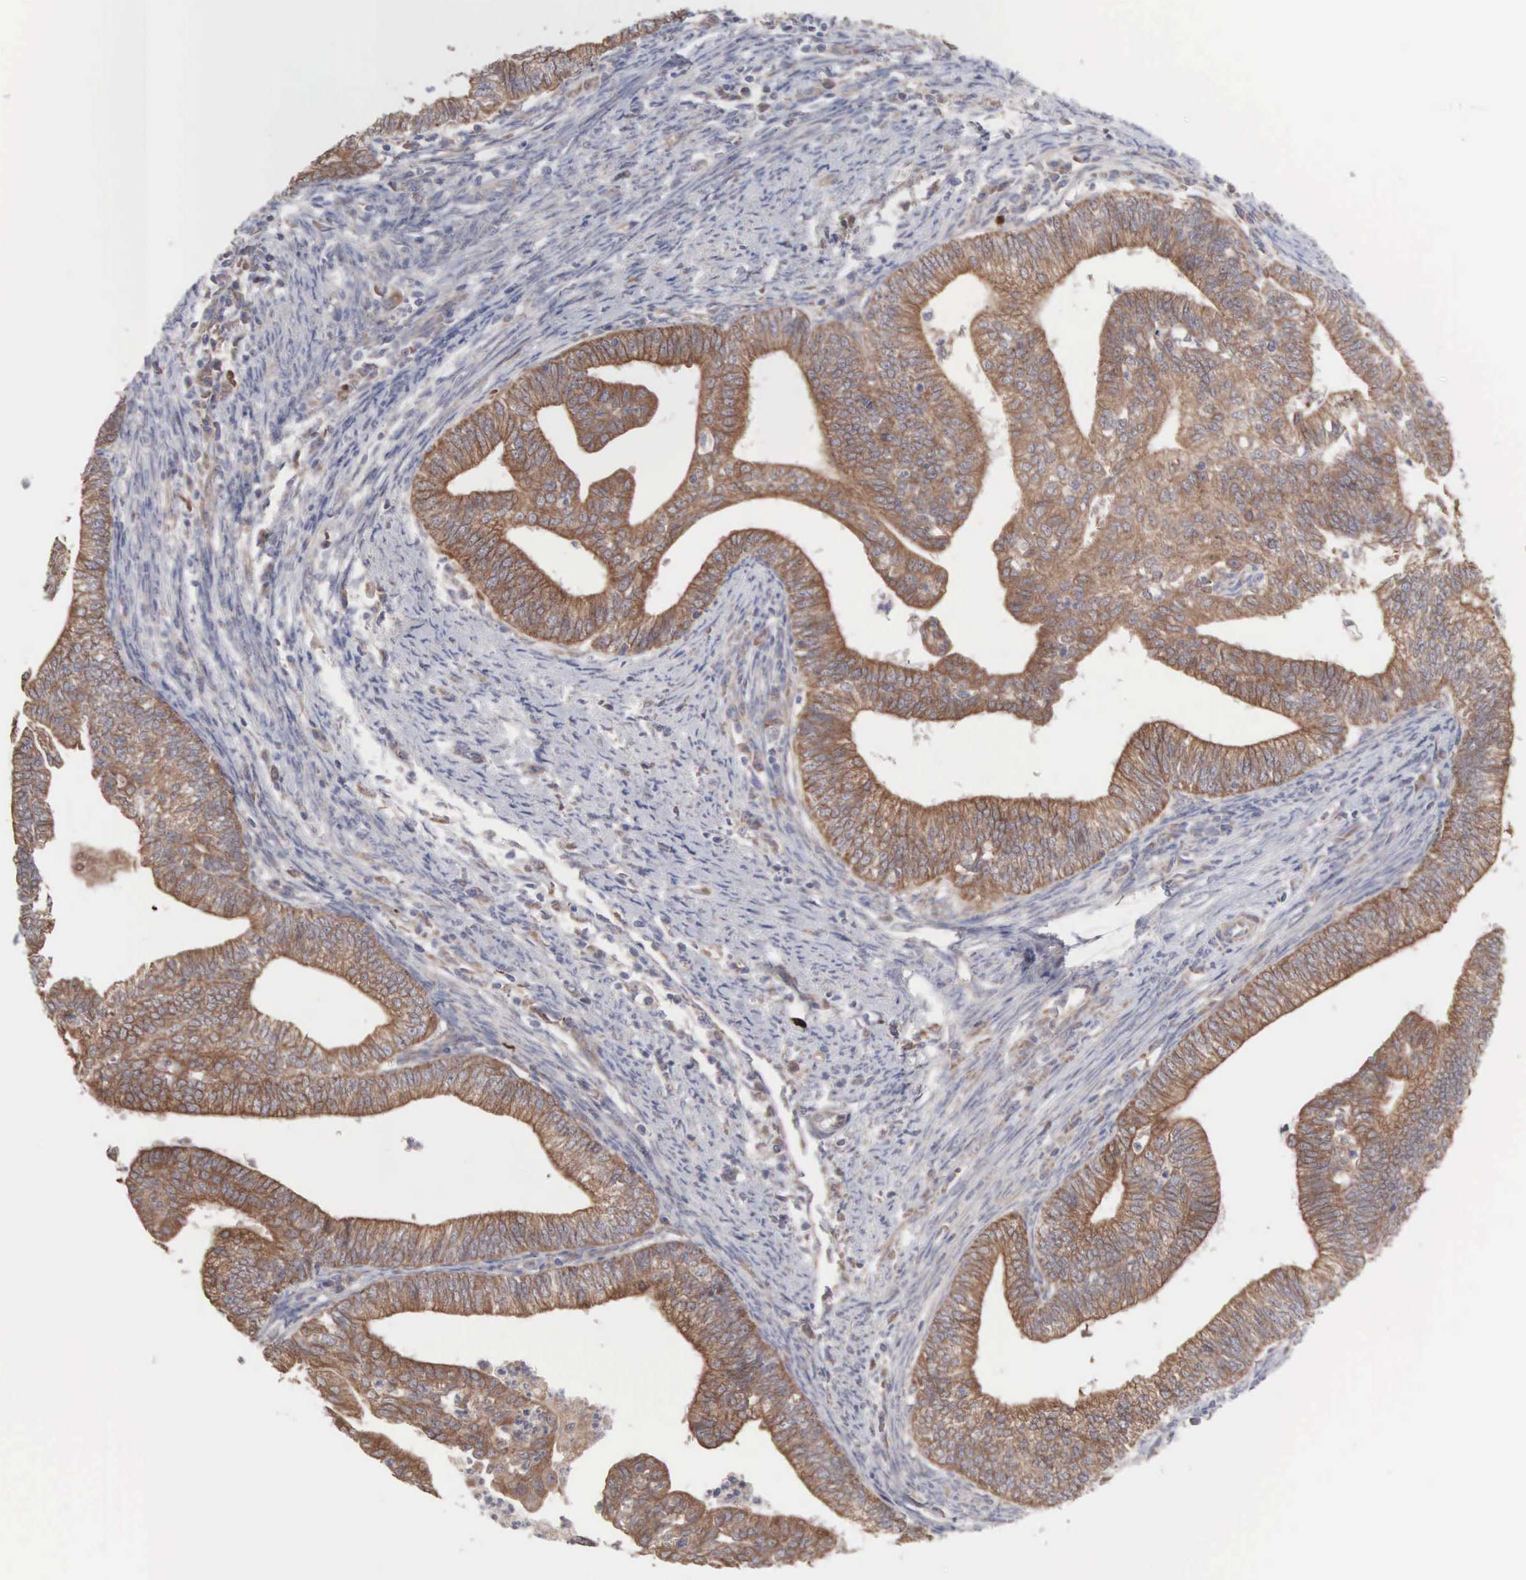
{"staining": {"intensity": "moderate", "quantity": ">75%", "location": "cytoplasmic/membranous"}, "tissue": "endometrial cancer", "cell_type": "Tumor cells", "image_type": "cancer", "snomed": [{"axis": "morphology", "description": "Adenocarcinoma, NOS"}, {"axis": "topography", "description": "Endometrium"}], "caption": "Protein analysis of endometrial adenocarcinoma tissue exhibits moderate cytoplasmic/membranous staining in about >75% of tumor cells.", "gene": "INF2", "patient": {"sex": "female", "age": 66}}